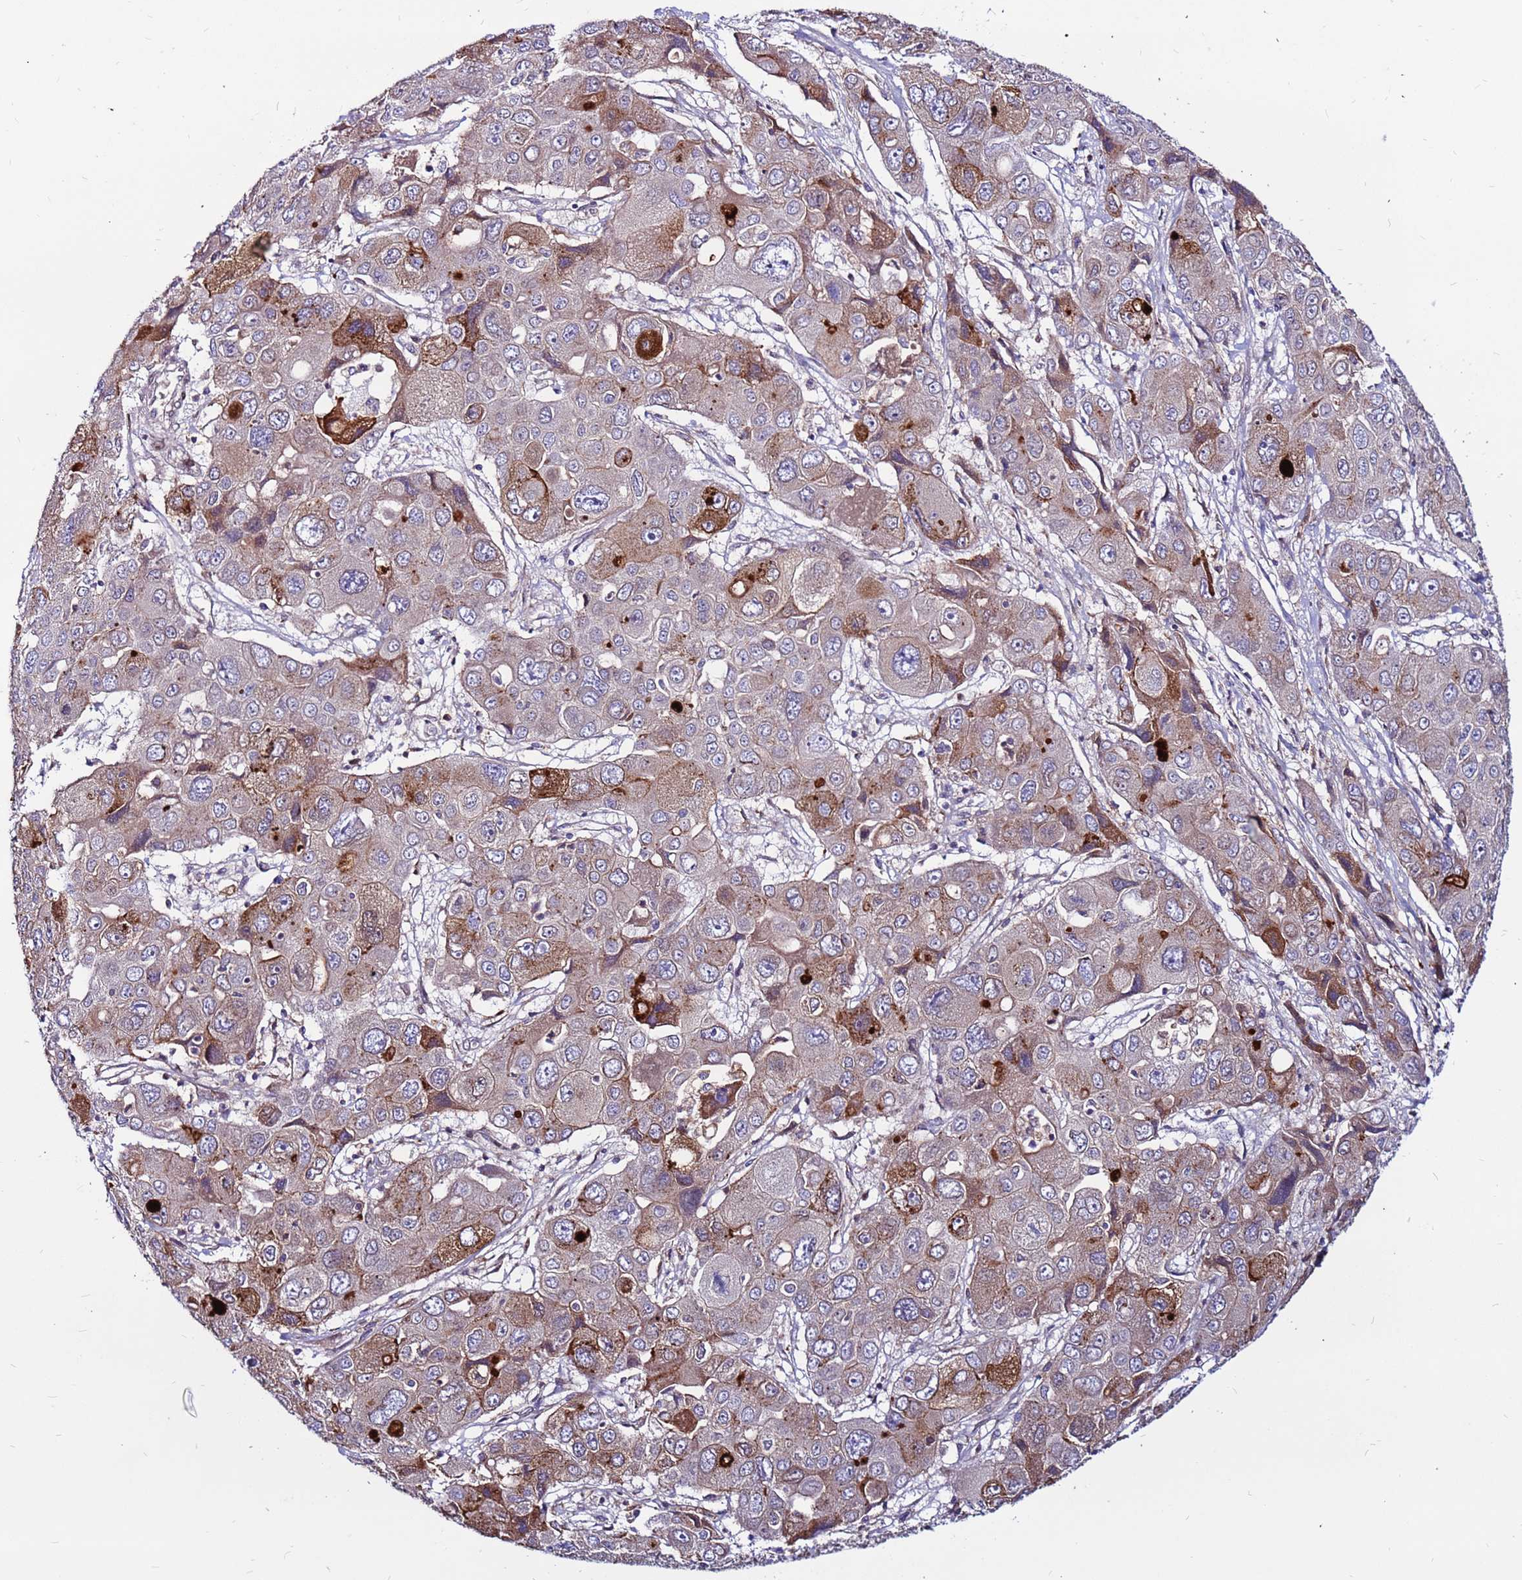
{"staining": {"intensity": "moderate", "quantity": "<25%", "location": "cytoplasmic/membranous"}, "tissue": "liver cancer", "cell_type": "Tumor cells", "image_type": "cancer", "snomed": [{"axis": "morphology", "description": "Cholangiocarcinoma"}, {"axis": "topography", "description": "Liver"}], "caption": "High-power microscopy captured an immunohistochemistry (IHC) histopathology image of cholangiocarcinoma (liver), revealing moderate cytoplasmic/membranous staining in about <25% of tumor cells.", "gene": "CCDC71", "patient": {"sex": "male", "age": 67}}